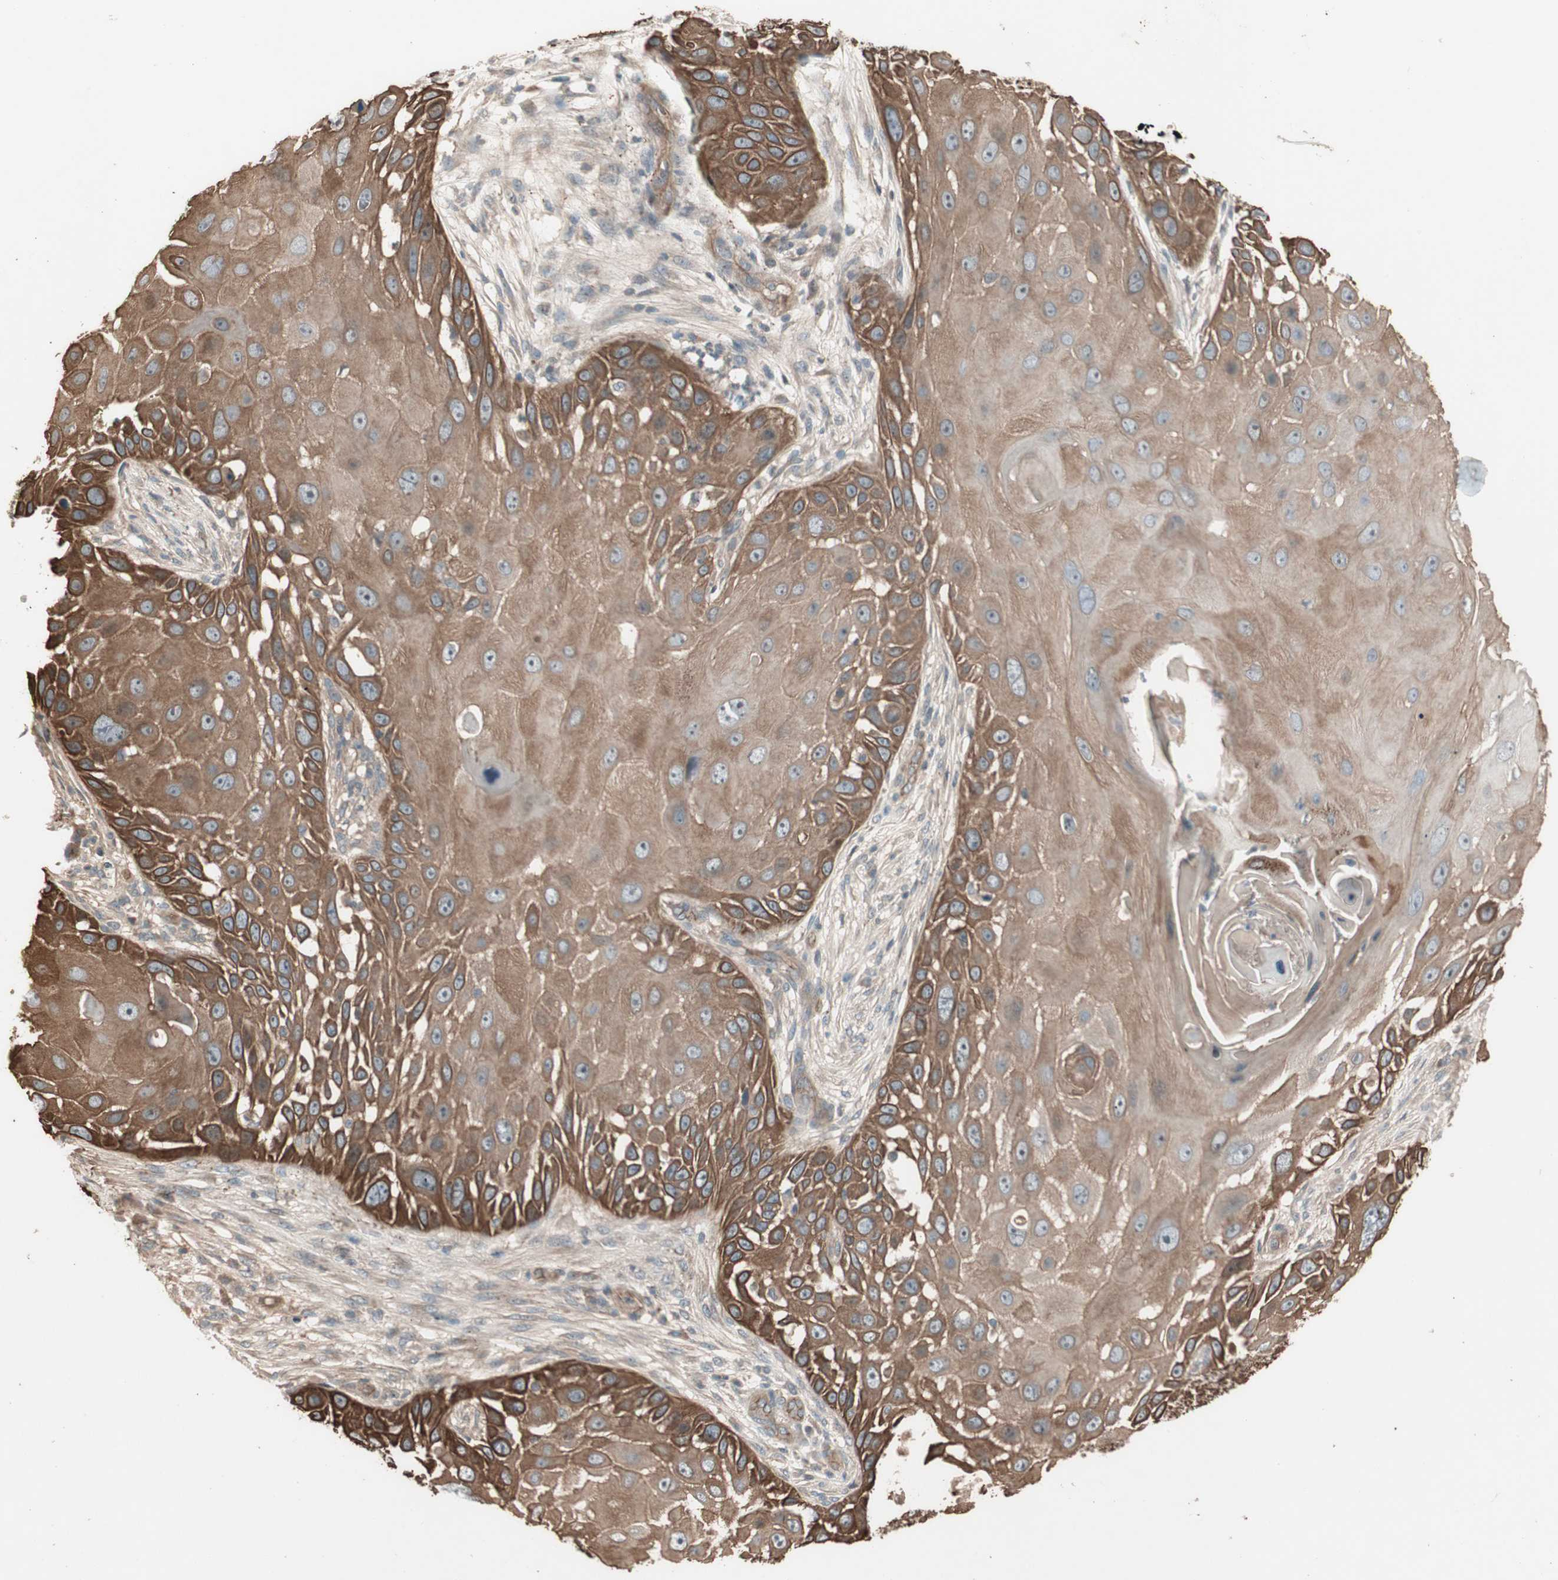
{"staining": {"intensity": "strong", "quantity": ">75%", "location": "cytoplasmic/membranous"}, "tissue": "skin cancer", "cell_type": "Tumor cells", "image_type": "cancer", "snomed": [{"axis": "morphology", "description": "Squamous cell carcinoma, NOS"}, {"axis": "topography", "description": "Skin"}], "caption": "Tumor cells exhibit high levels of strong cytoplasmic/membranous expression in approximately >75% of cells in human skin cancer.", "gene": "TFPI", "patient": {"sex": "female", "age": 44}}